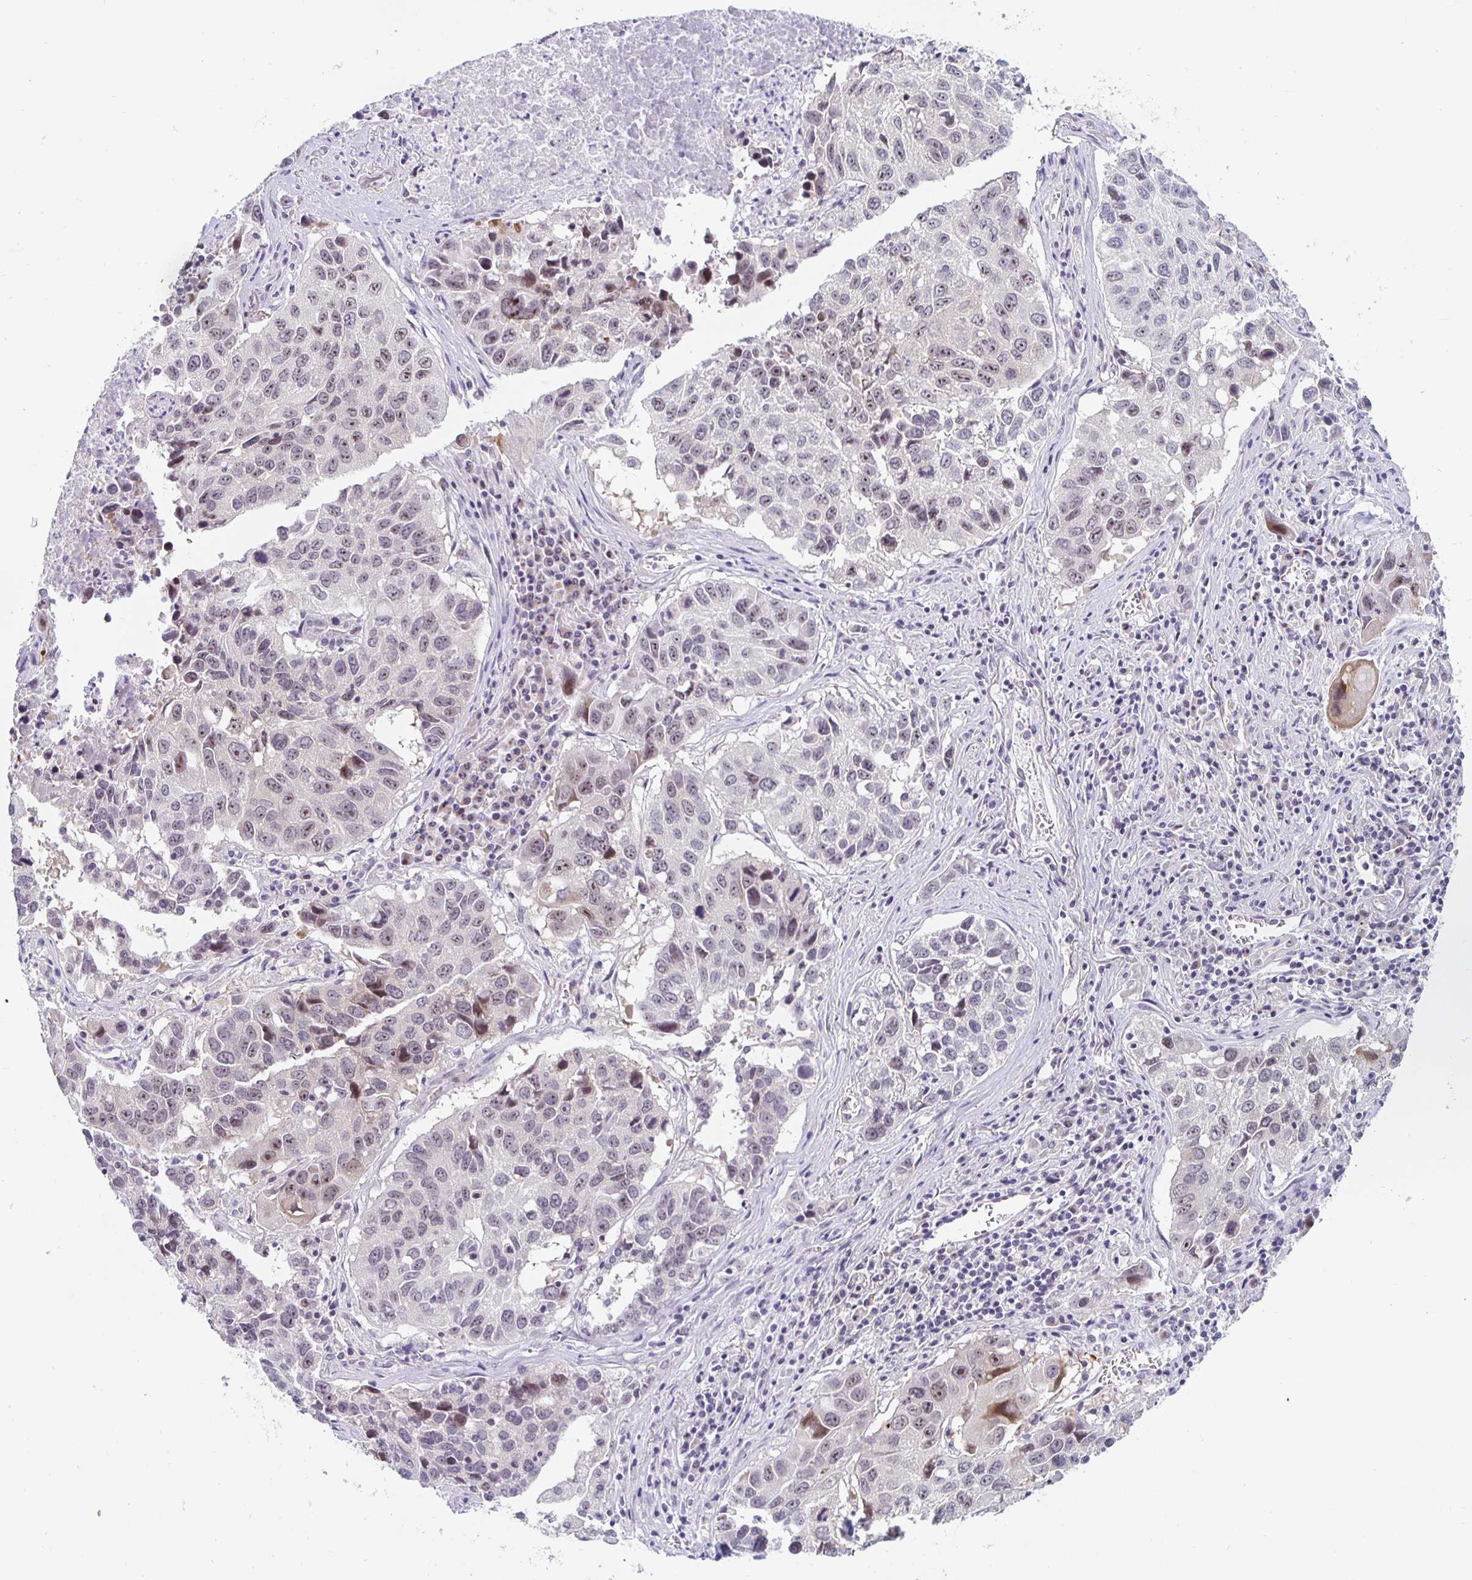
{"staining": {"intensity": "moderate", "quantity": "25%-75%", "location": "nuclear"}, "tissue": "lung cancer", "cell_type": "Tumor cells", "image_type": "cancer", "snomed": [{"axis": "morphology", "description": "Squamous cell carcinoma, NOS"}, {"axis": "topography", "description": "Lung"}], "caption": "Protein expression analysis of human lung squamous cell carcinoma reveals moderate nuclear positivity in approximately 25%-75% of tumor cells. The staining is performed using DAB brown chromogen to label protein expression. The nuclei are counter-stained blue using hematoxylin.", "gene": "NUP85", "patient": {"sex": "female", "age": 61}}